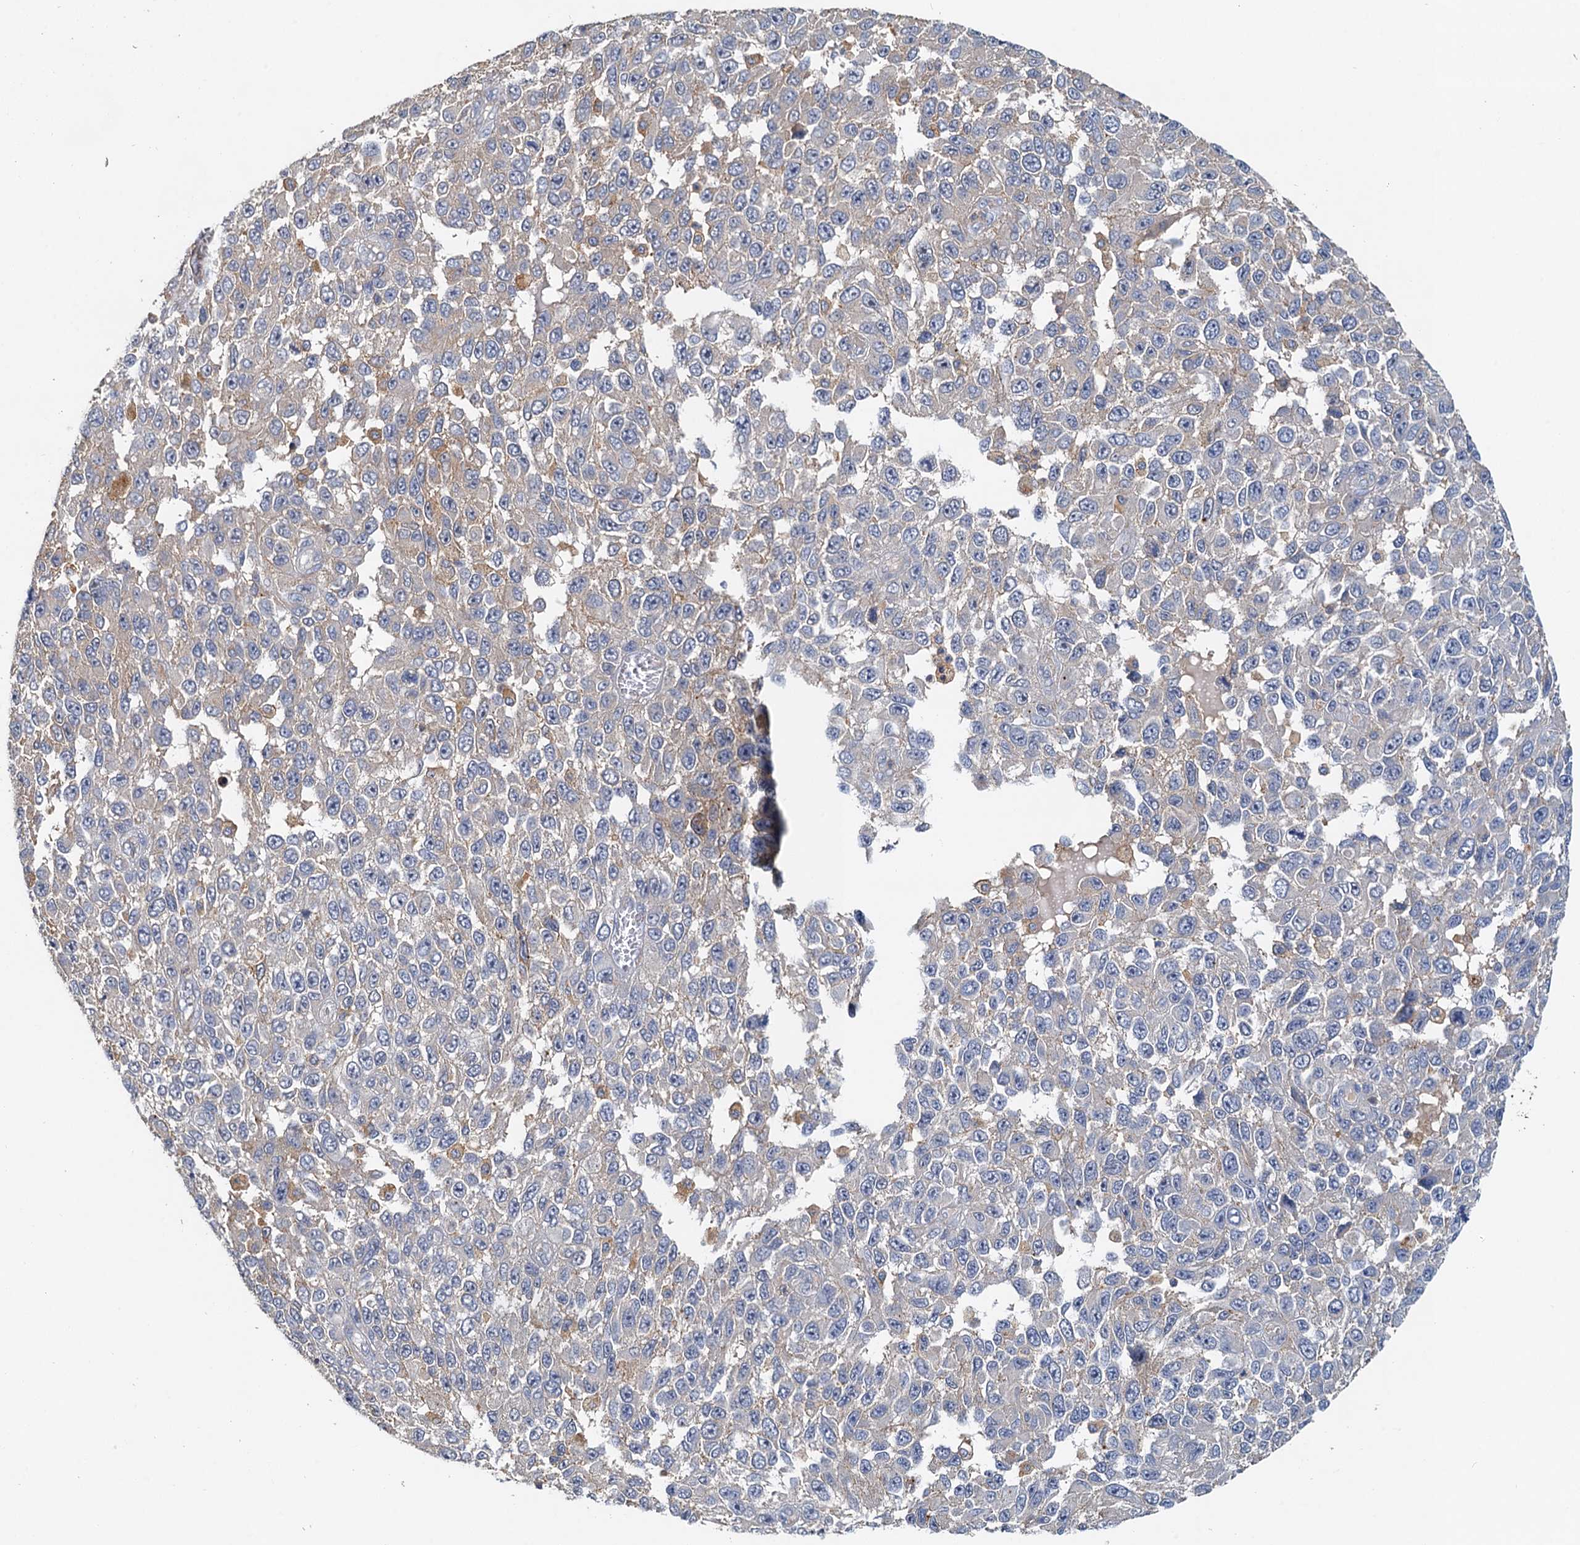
{"staining": {"intensity": "weak", "quantity": "<25%", "location": "cytoplasmic/membranous"}, "tissue": "melanoma", "cell_type": "Tumor cells", "image_type": "cancer", "snomed": [{"axis": "morphology", "description": "Normal tissue, NOS"}, {"axis": "morphology", "description": "Malignant melanoma, NOS"}, {"axis": "topography", "description": "Skin"}], "caption": "This is an immunohistochemistry (IHC) micrograph of melanoma. There is no positivity in tumor cells.", "gene": "TOLLIP", "patient": {"sex": "female", "age": 96}}